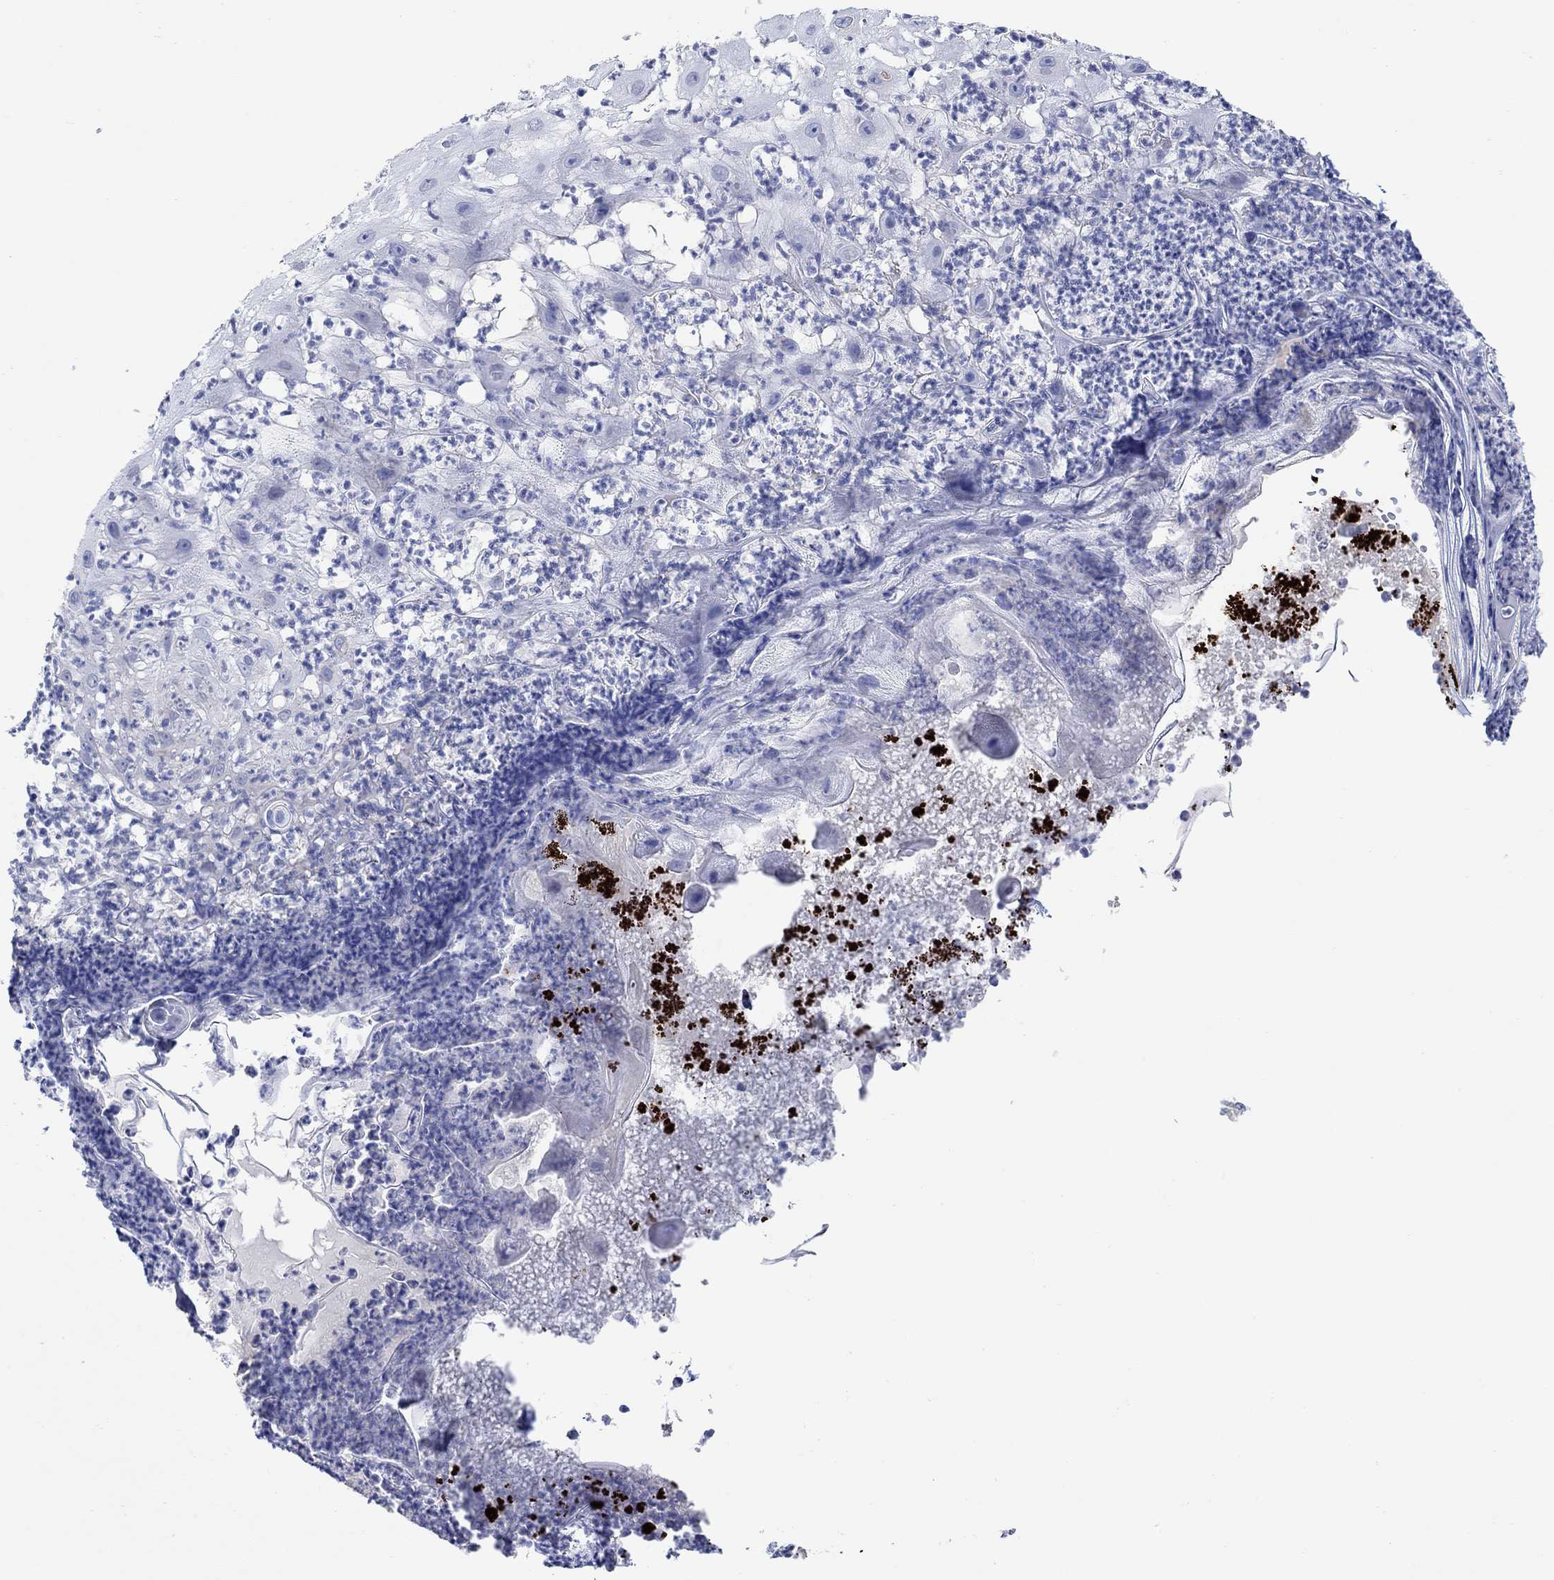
{"staining": {"intensity": "negative", "quantity": "none", "location": "none"}, "tissue": "skin cancer", "cell_type": "Tumor cells", "image_type": "cancer", "snomed": [{"axis": "morphology", "description": "Normal tissue, NOS"}, {"axis": "morphology", "description": "Squamous cell carcinoma, NOS"}, {"axis": "topography", "description": "Skin"}], "caption": "Image shows no protein staining in tumor cells of skin cancer tissue. (DAB IHC visualized using brightfield microscopy, high magnification).", "gene": "P2RY6", "patient": {"sex": "male", "age": 79}}